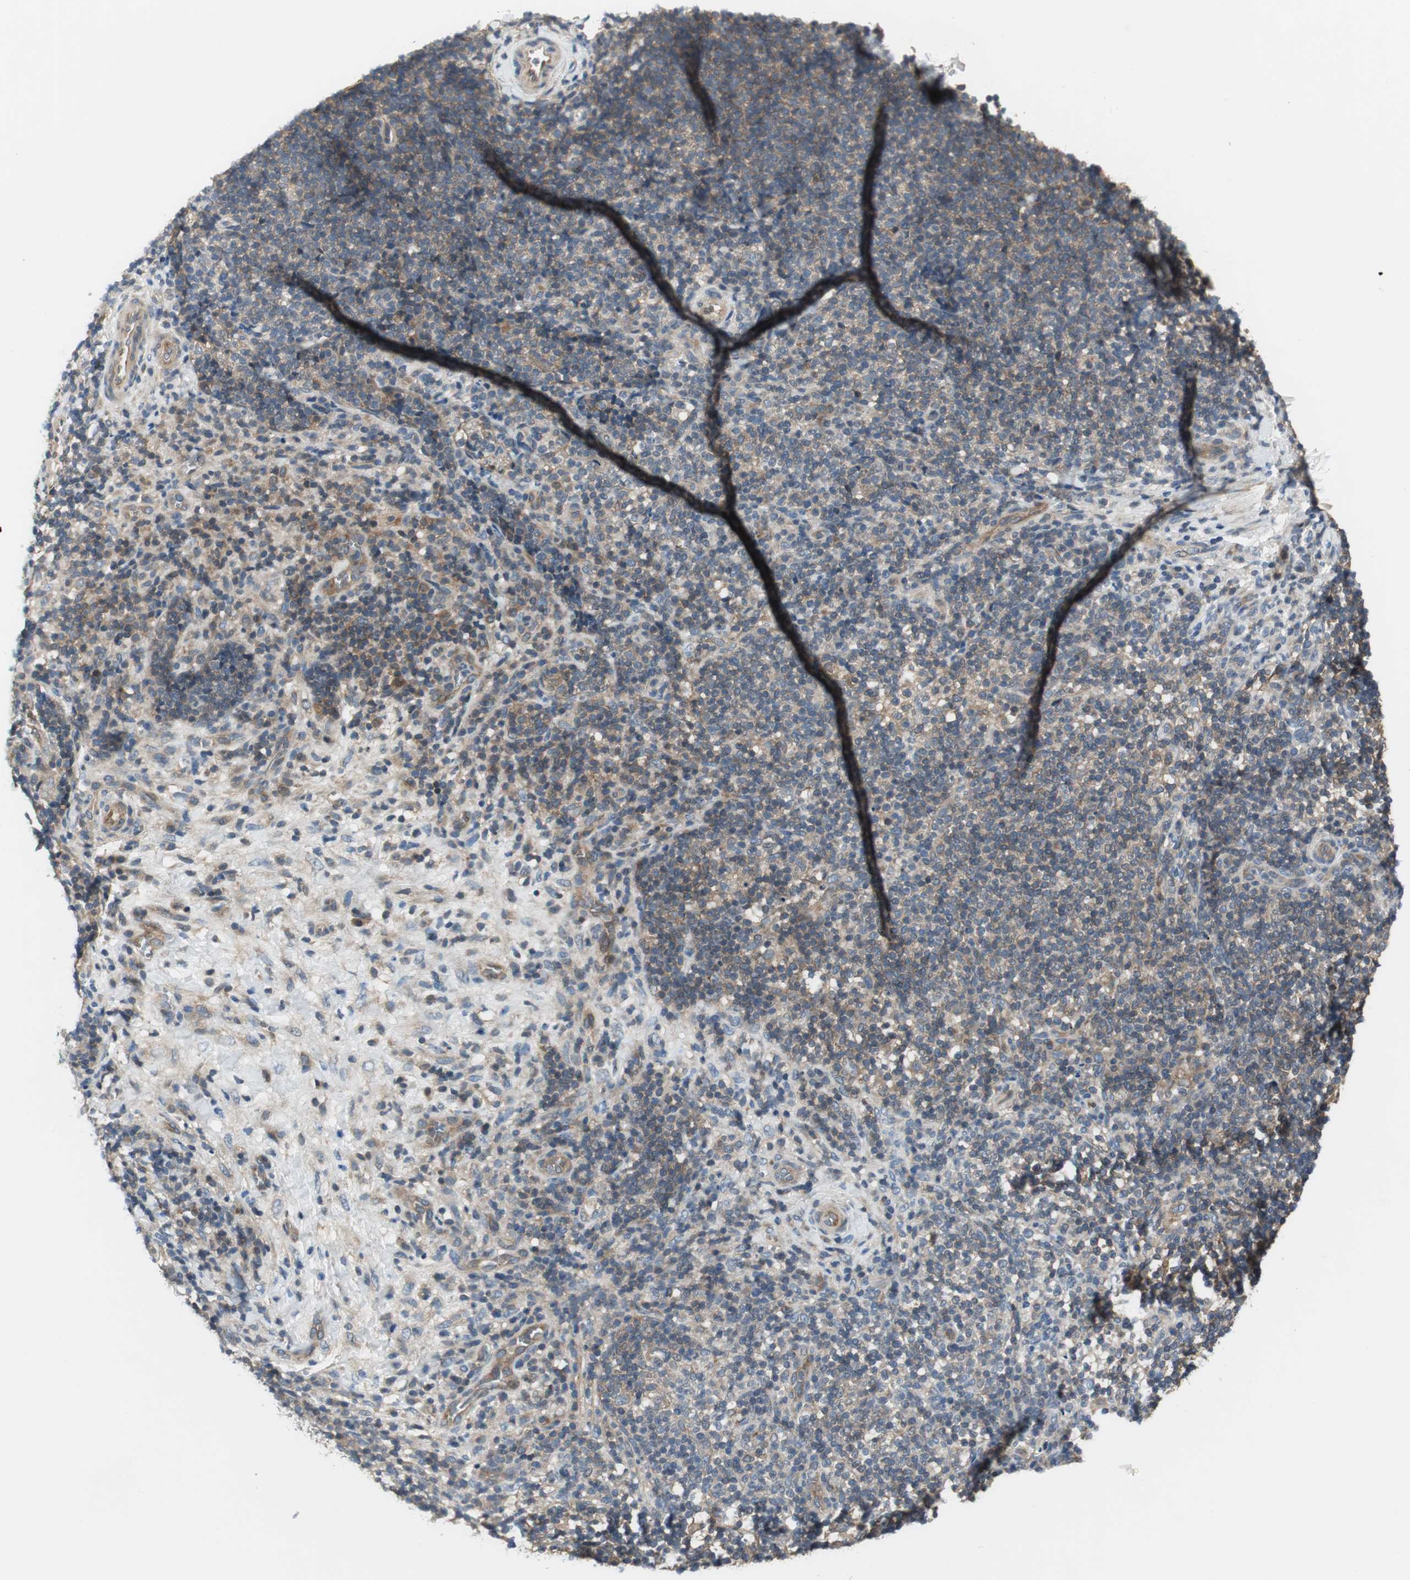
{"staining": {"intensity": "moderate", "quantity": ">75%", "location": "cytoplasmic/membranous"}, "tissue": "lymphoma", "cell_type": "Tumor cells", "image_type": "cancer", "snomed": [{"axis": "morphology", "description": "Malignant lymphoma, non-Hodgkin's type, Low grade"}, {"axis": "topography", "description": "Lymph node"}], "caption": "IHC image of neoplastic tissue: human lymphoma stained using IHC displays medium levels of moderate protein expression localized specifically in the cytoplasmic/membranous of tumor cells, appearing as a cytoplasmic/membranous brown color.", "gene": "PRKAA1", "patient": {"sex": "female", "age": 76}}